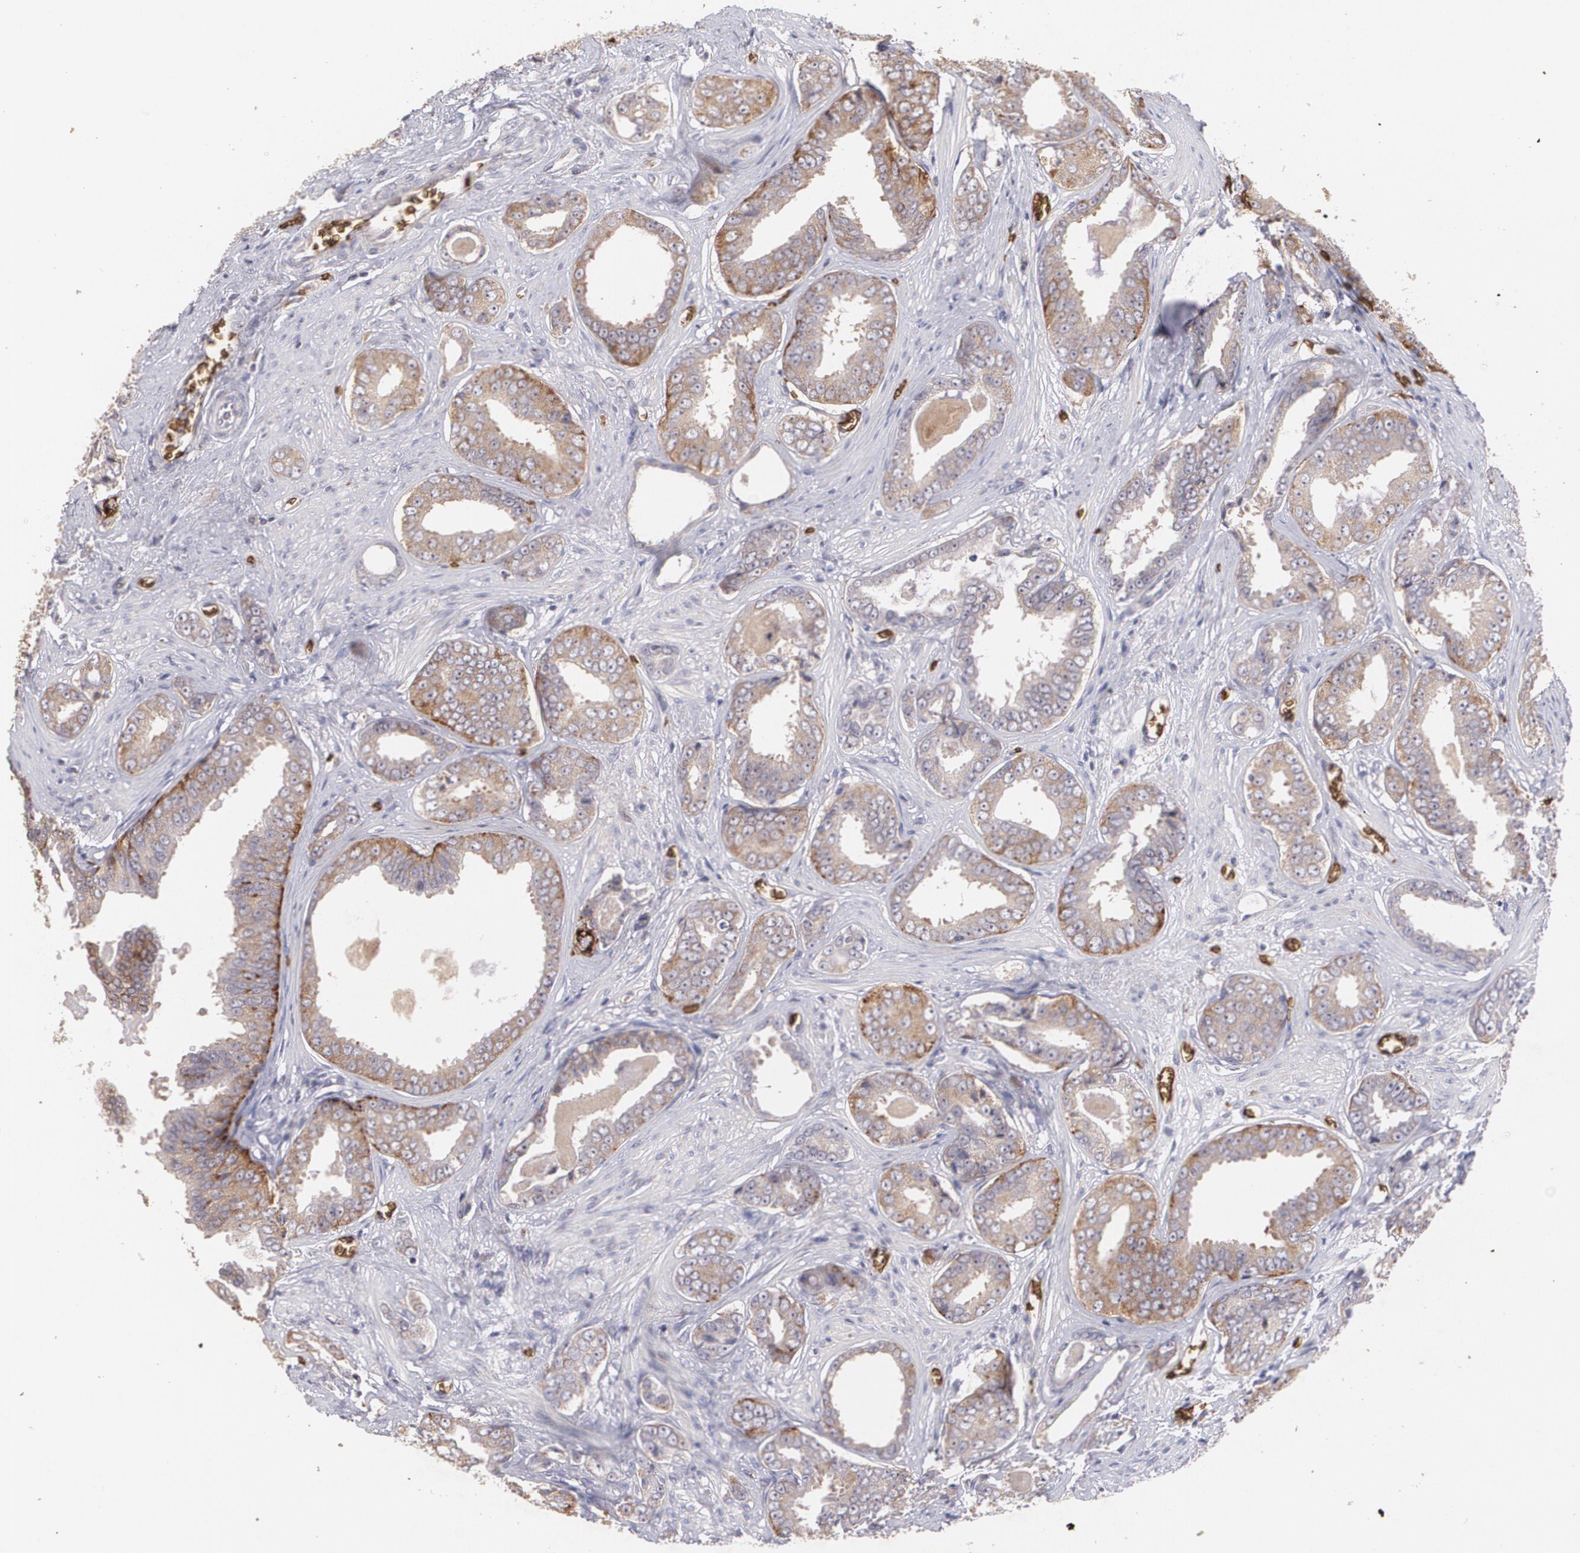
{"staining": {"intensity": "moderate", "quantity": ">75%", "location": "cytoplasmic/membranous"}, "tissue": "prostate cancer", "cell_type": "Tumor cells", "image_type": "cancer", "snomed": [{"axis": "morphology", "description": "Adenocarcinoma, Medium grade"}, {"axis": "topography", "description": "Prostate"}], "caption": "Human prostate cancer (medium-grade adenocarcinoma) stained with a brown dye reveals moderate cytoplasmic/membranous positive expression in approximately >75% of tumor cells.", "gene": "SLC2A1", "patient": {"sex": "male", "age": 79}}